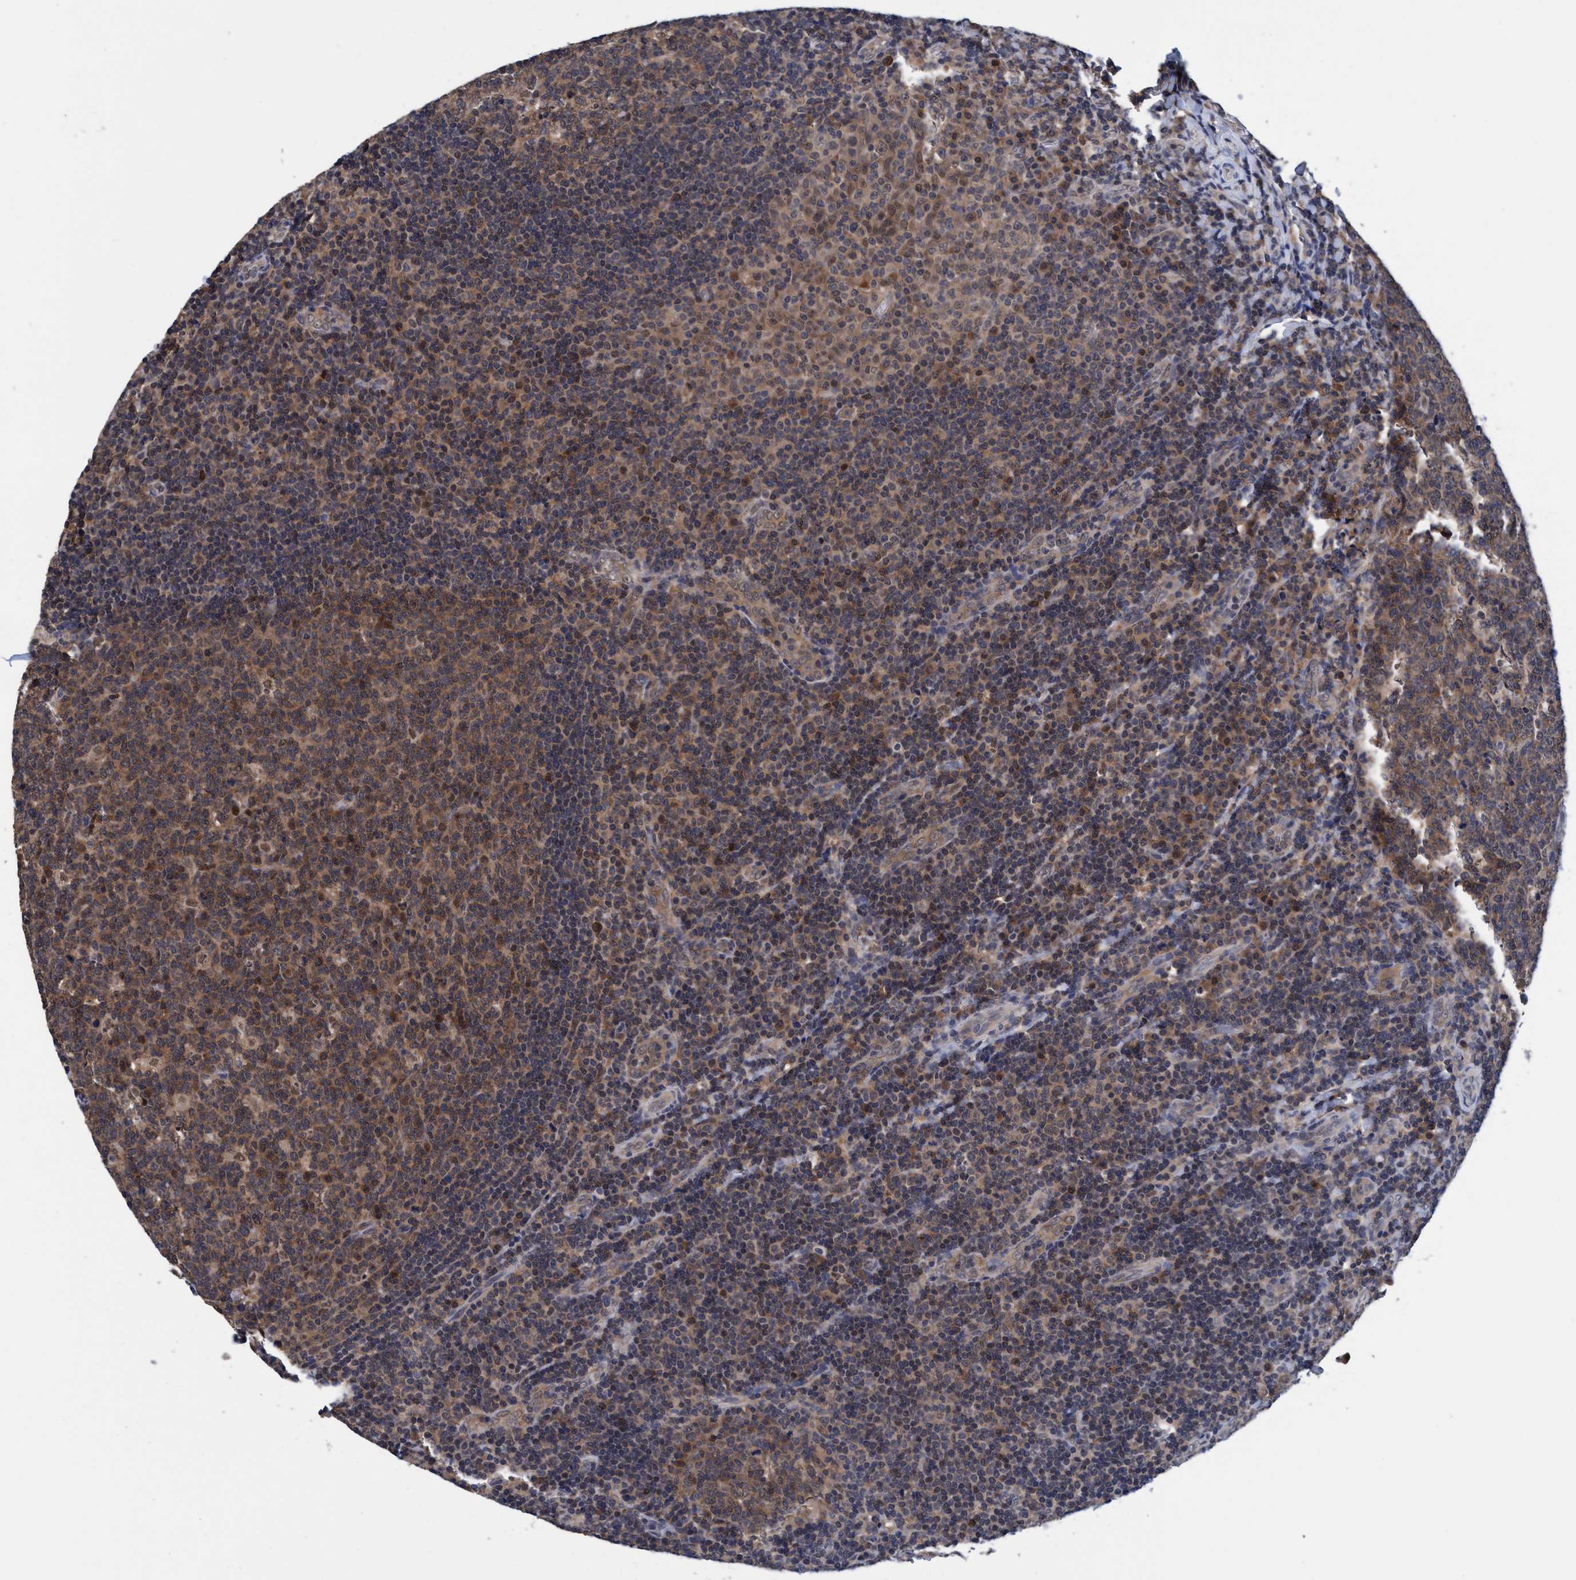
{"staining": {"intensity": "moderate", "quantity": ">75%", "location": "cytoplasmic/membranous"}, "tissue": "tonsil", "cell_type": "Germinal center cells", "image_type": "normal", "snomed": [{"axis": "morphology", "description": "Normal tissue, NOS"}, {"axis": "topography", "description": "Tonsil"}], "caption": "DAB (3,3'-diaminobenzidine) immunohistochemical staining of unremarkable human tonsil shows moderate cytoplasmic/membranous protein positivity in approximately >75% of germinal center cells.", "gene": "PSMD12", "patient": {"sex": "male", "age": 17}}